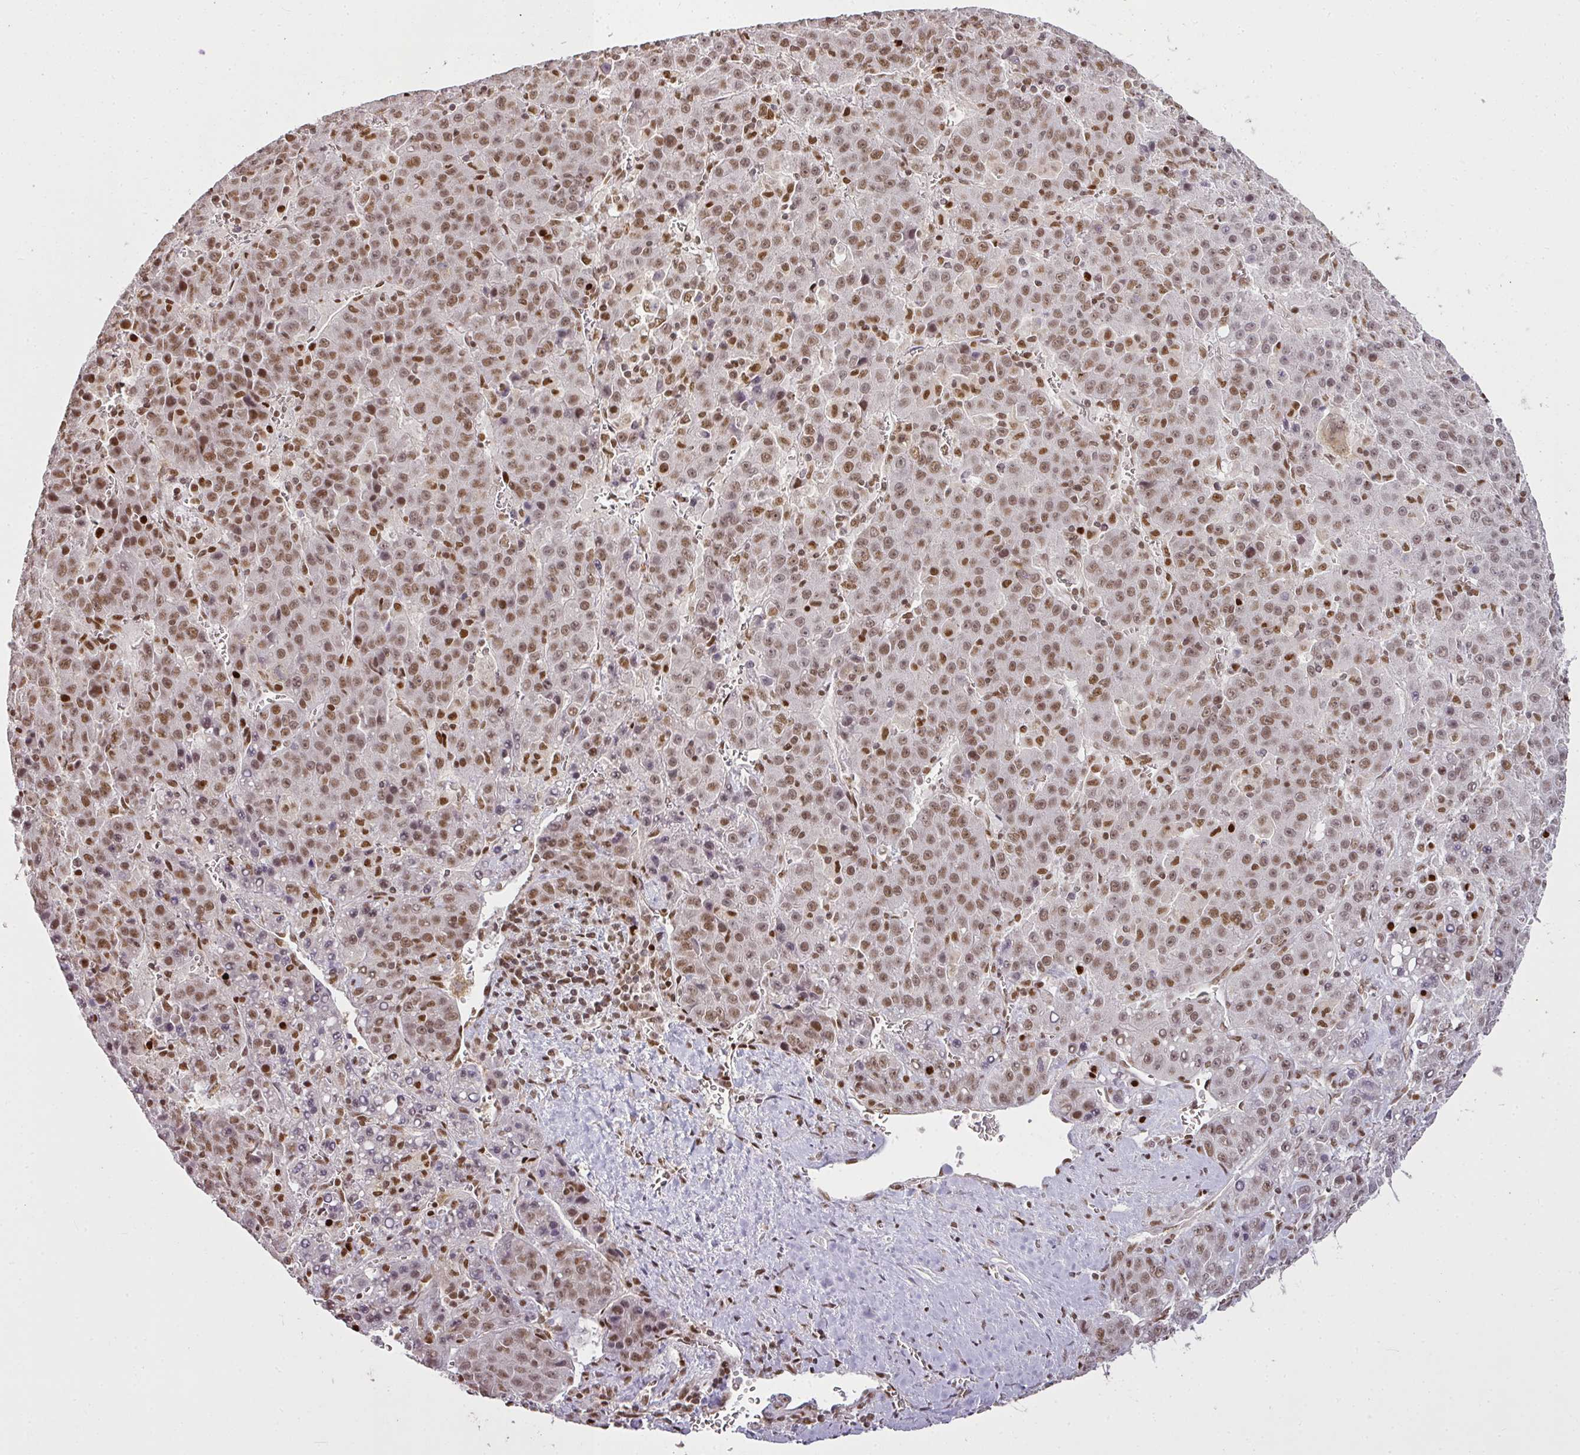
{"staining": {"intensity": "moderate", "quantity": ">75%", "location": "nuclear"}, "tissue": "liver cancer", "cell_type": "Tumor cells", "image_type": "cancer", "snomed": [{"axis": "morphology", "description": "Carcinoma, Hepatocellular, NOS"}, {"axis": "topography", "description": "Liver"}], "caption": "A medium amount of moderate nuclear positivity is seen in approximately >75% of tumor cells in hepatocellular carcinoma (liver) tissue. Immunohistochemistry (ihc) stains the protein of interest in brown and the nuclei are stained blue.", "gene": "GPRIN2", "patient": {"sex": "female", "age": 53}}